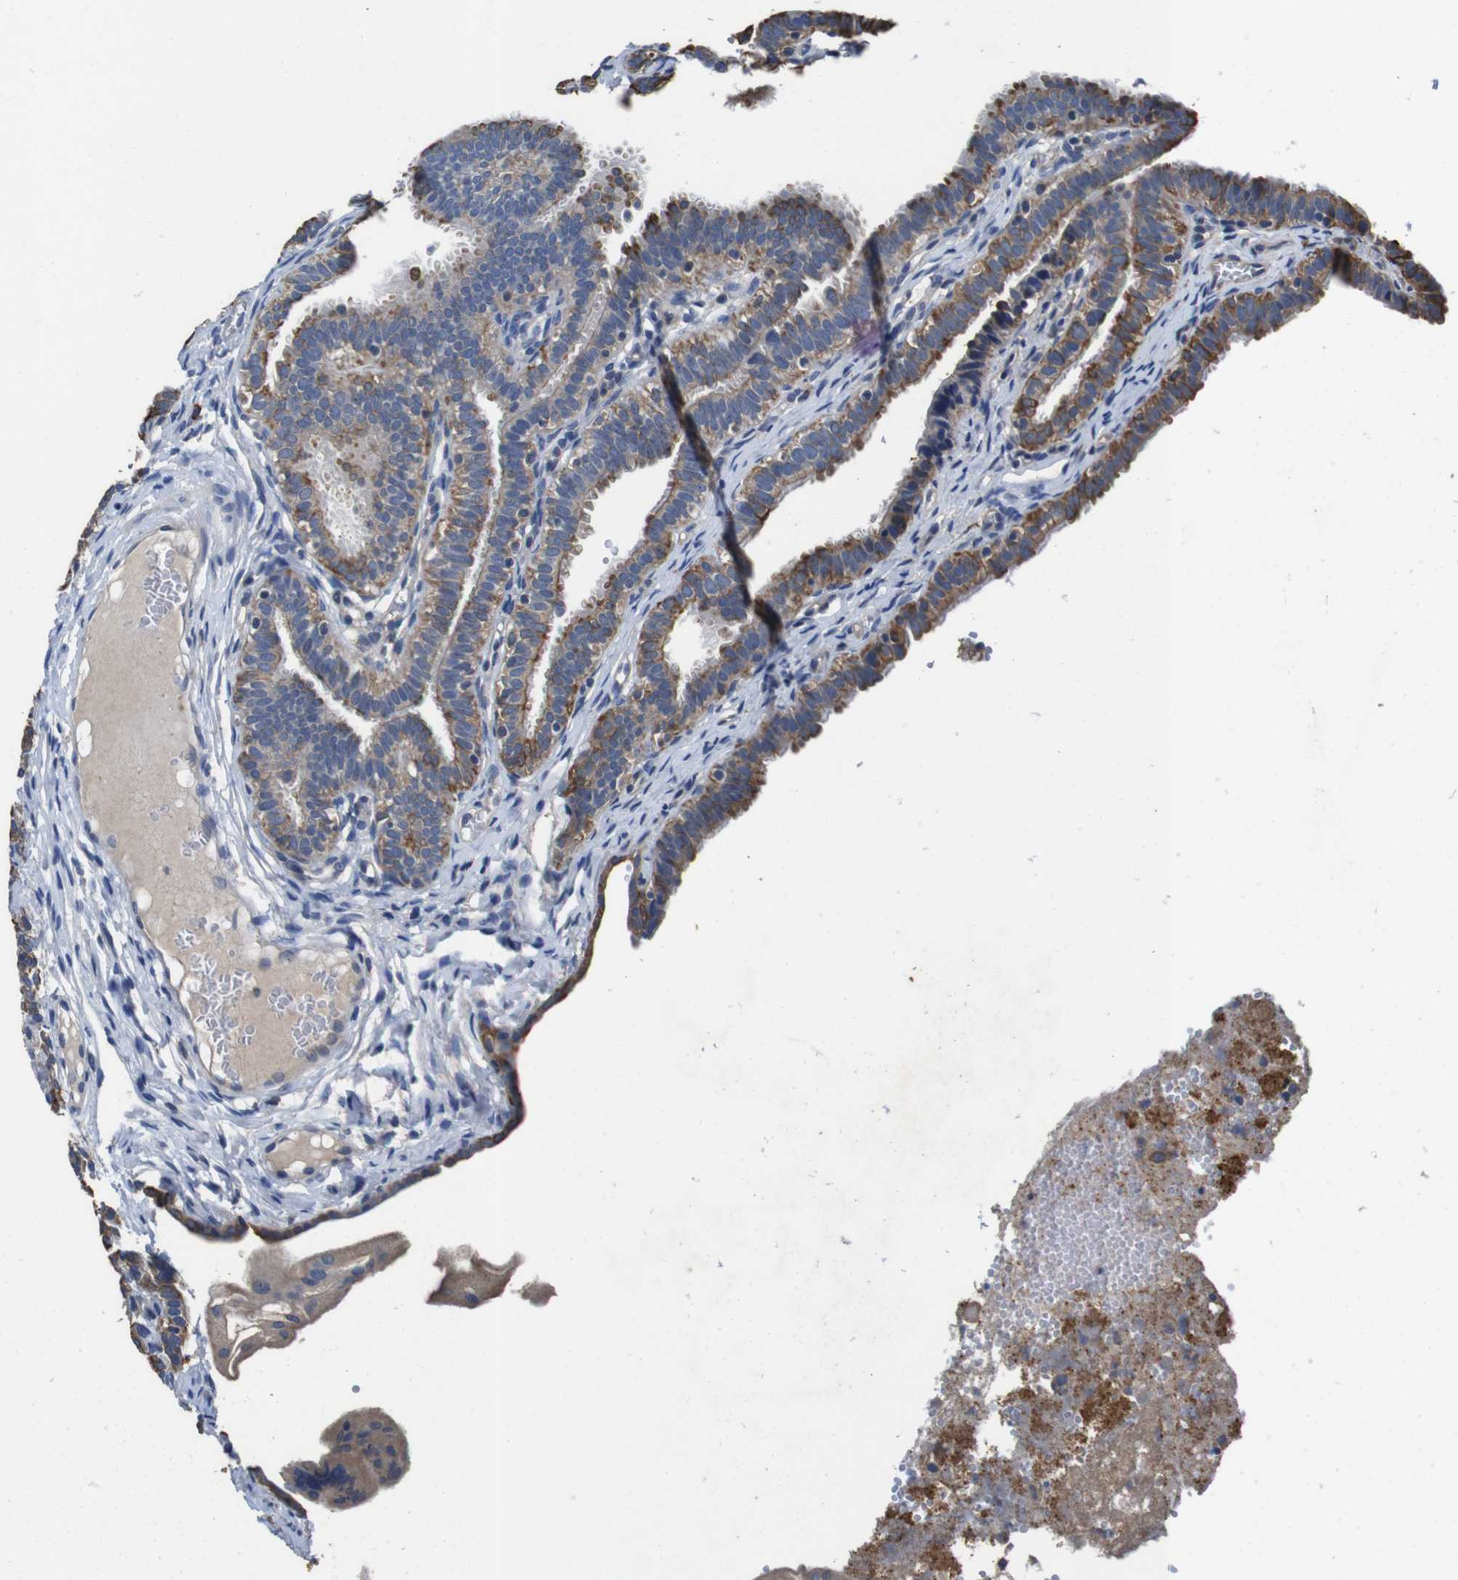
{"staining": {"intensity": "moderate", "quantity": ">75%", "location": "cytoplasmic/membranous"}, "tissue": "fallopian tube", "cell_type": "Glandular cells", "image_type": "normal", "snomed": [{"axis": "morphology", "description": "Normal tissue, NOS"}, {"axis": "topography", "description": "Fallopian tube"}, {"axis": "topography", "description": "Placenta"}], "caption": "A brown stain highlights moderate cytoplasmic/membranous staining of a protein in glandular cells of benign human fallopian tube.", "gene": "GLIPR1", "patient": {"sex": "female", "age": 34}}